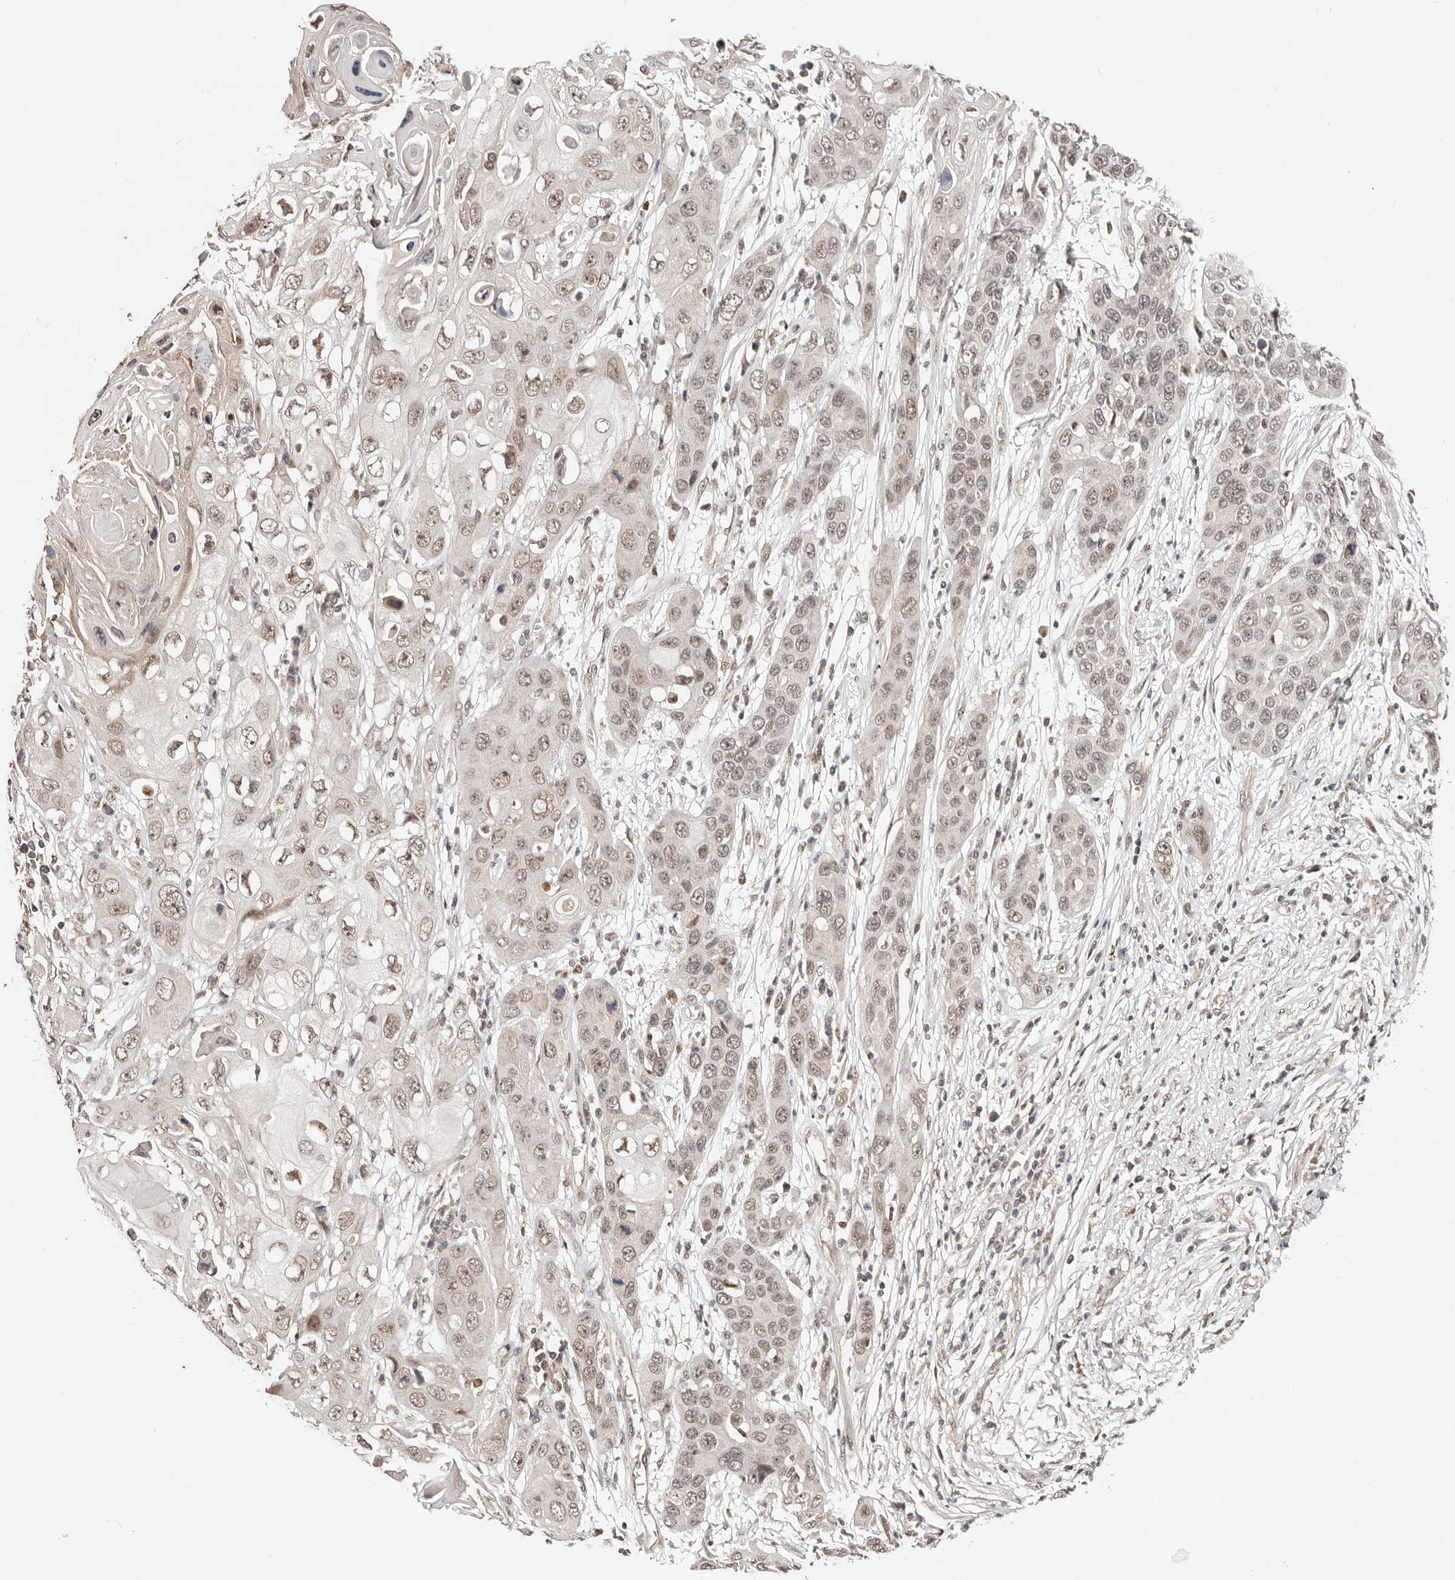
{"staining": {"intensity": "weak", "quantity": ">75%", "location": "nuclear"}, "tissue": "skin cancer", "cell_type": "Tumor cells", "image_type": "cancer", "snomed": [{"axis": "morphology", "description": "Squamous cell carcinoma, NOS"}, {"axis": "topography", "description": "Skin"}], "caption": "Skin cancer was stained to show a protein in brown. There is low levels of weak nuclear staining in approximately >75% of tumor cells.", "gene": "CTNNBL1", "patient": {"sex": "male", "age": 55}}